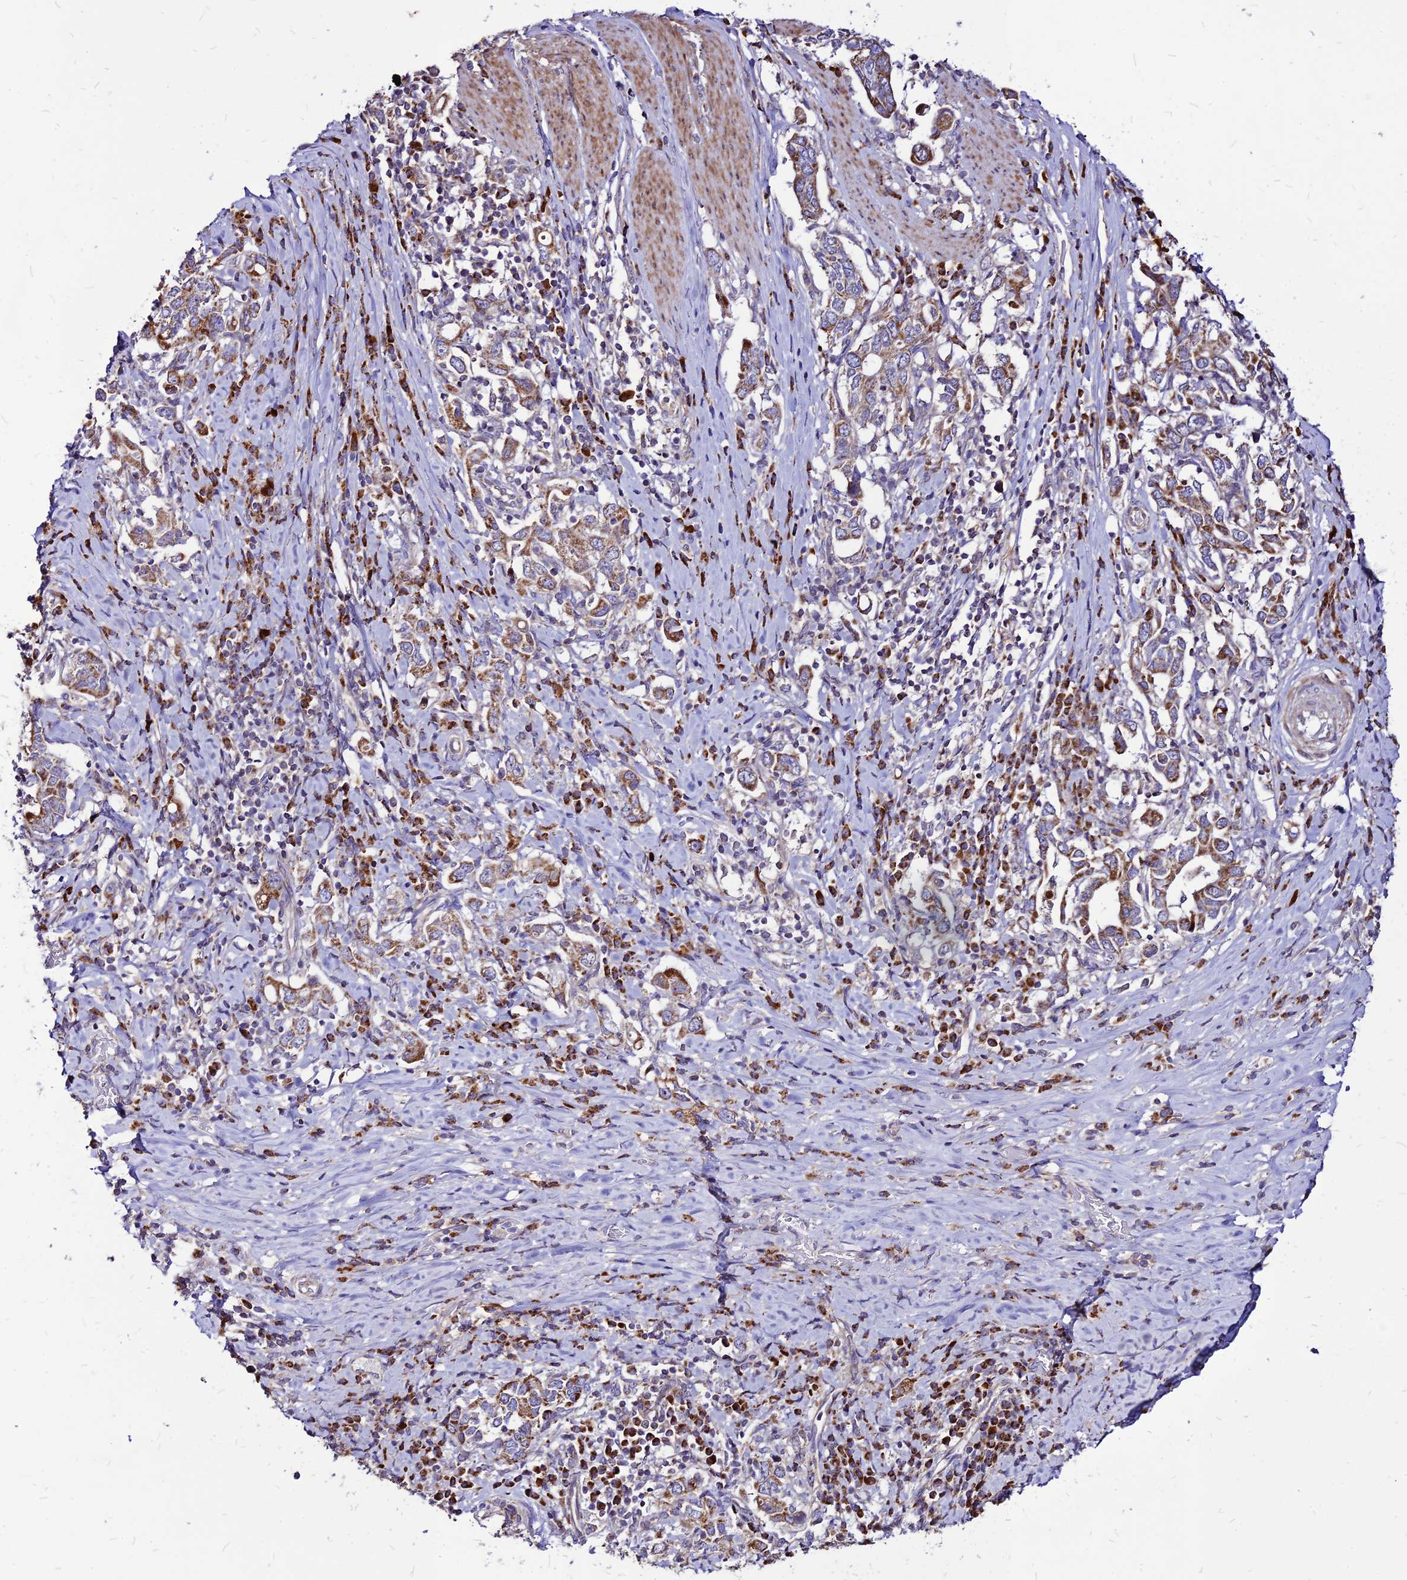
{"staining": {"intensity": "moderate", "quantity": ">75%", "location": "cytoplasmic/membranous"}, "tissue": "stomach cancer", "cell_type": "Tumor cells", "image_type": "cancer", "snomed": [{"axis": "morphology", "description": "Adenocarcinoma, NOS"}, {"axis": "topography", "description": "Stomach, upper"}, {"axis": "topography", "description": "Stomach"}], "caption": "Protein positivity by immunohistochemistry (IHC) shows moderate cytoplasmic/membranous positivity in approximately >75% of tumor cells in stomach cancer (adenocarcinoma).", "gene": "ECI1", "patient": {"sex": "male", "age": 62}}